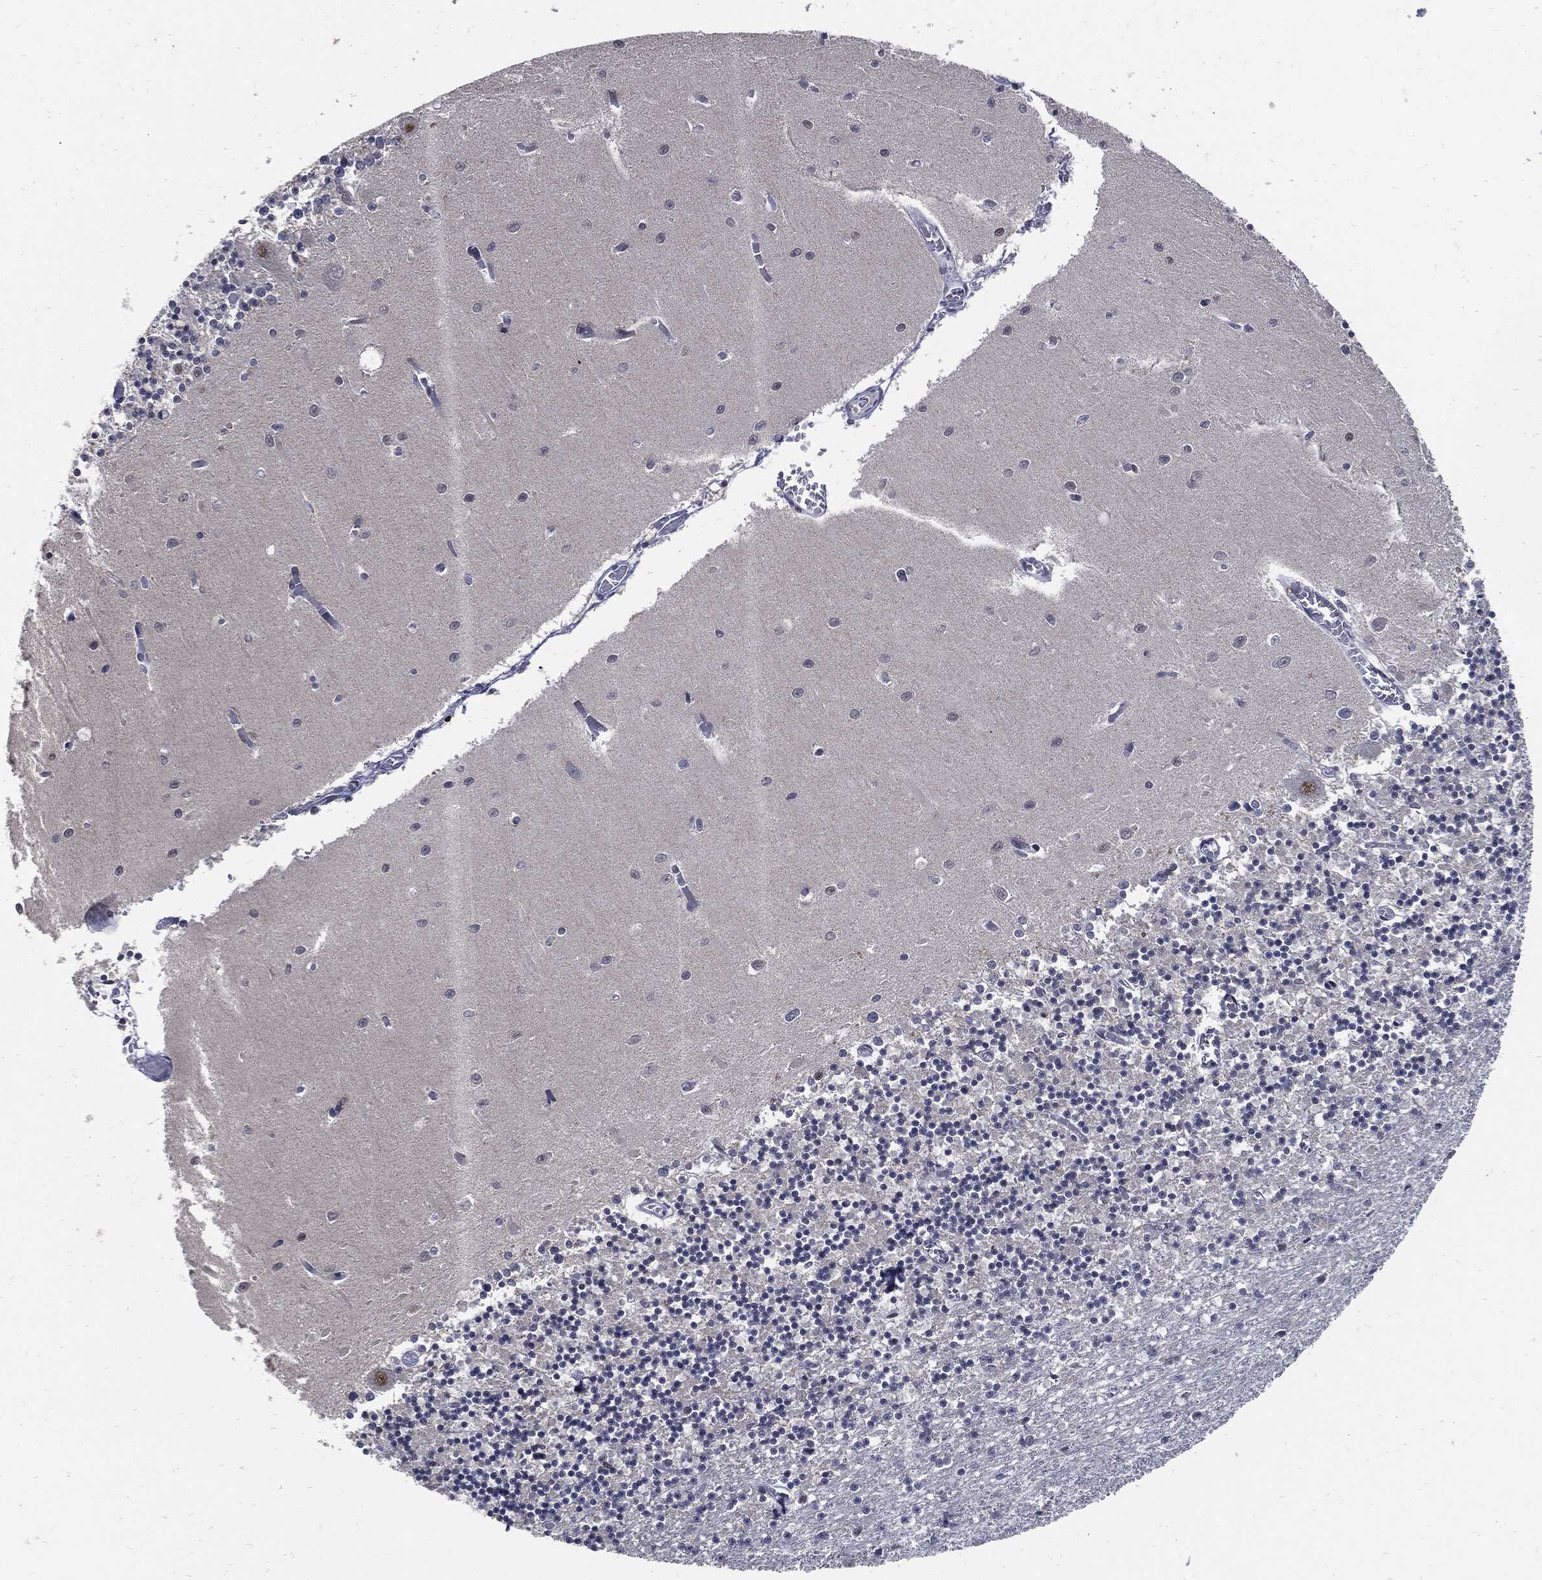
{"staining": {"intensity": "moderate", "quantity": "<25%", "location": "nuclear"}, "tissue": "cerebellum", "cell_type": "Cells in granular layer", "image_type": "normal", "snomed": [{"axis": "morphology", "description": "Normal tissue, NOS"}, {"axis": "topography", "description": "Cerebellum"}], "caption": "Cells in granular layer exhibit low levels of moderate nuclear expression in about <25% of cells in unremarkable cerebellum.", "gene": "NBN", "patient": {"sex": "female", "age": 64}}